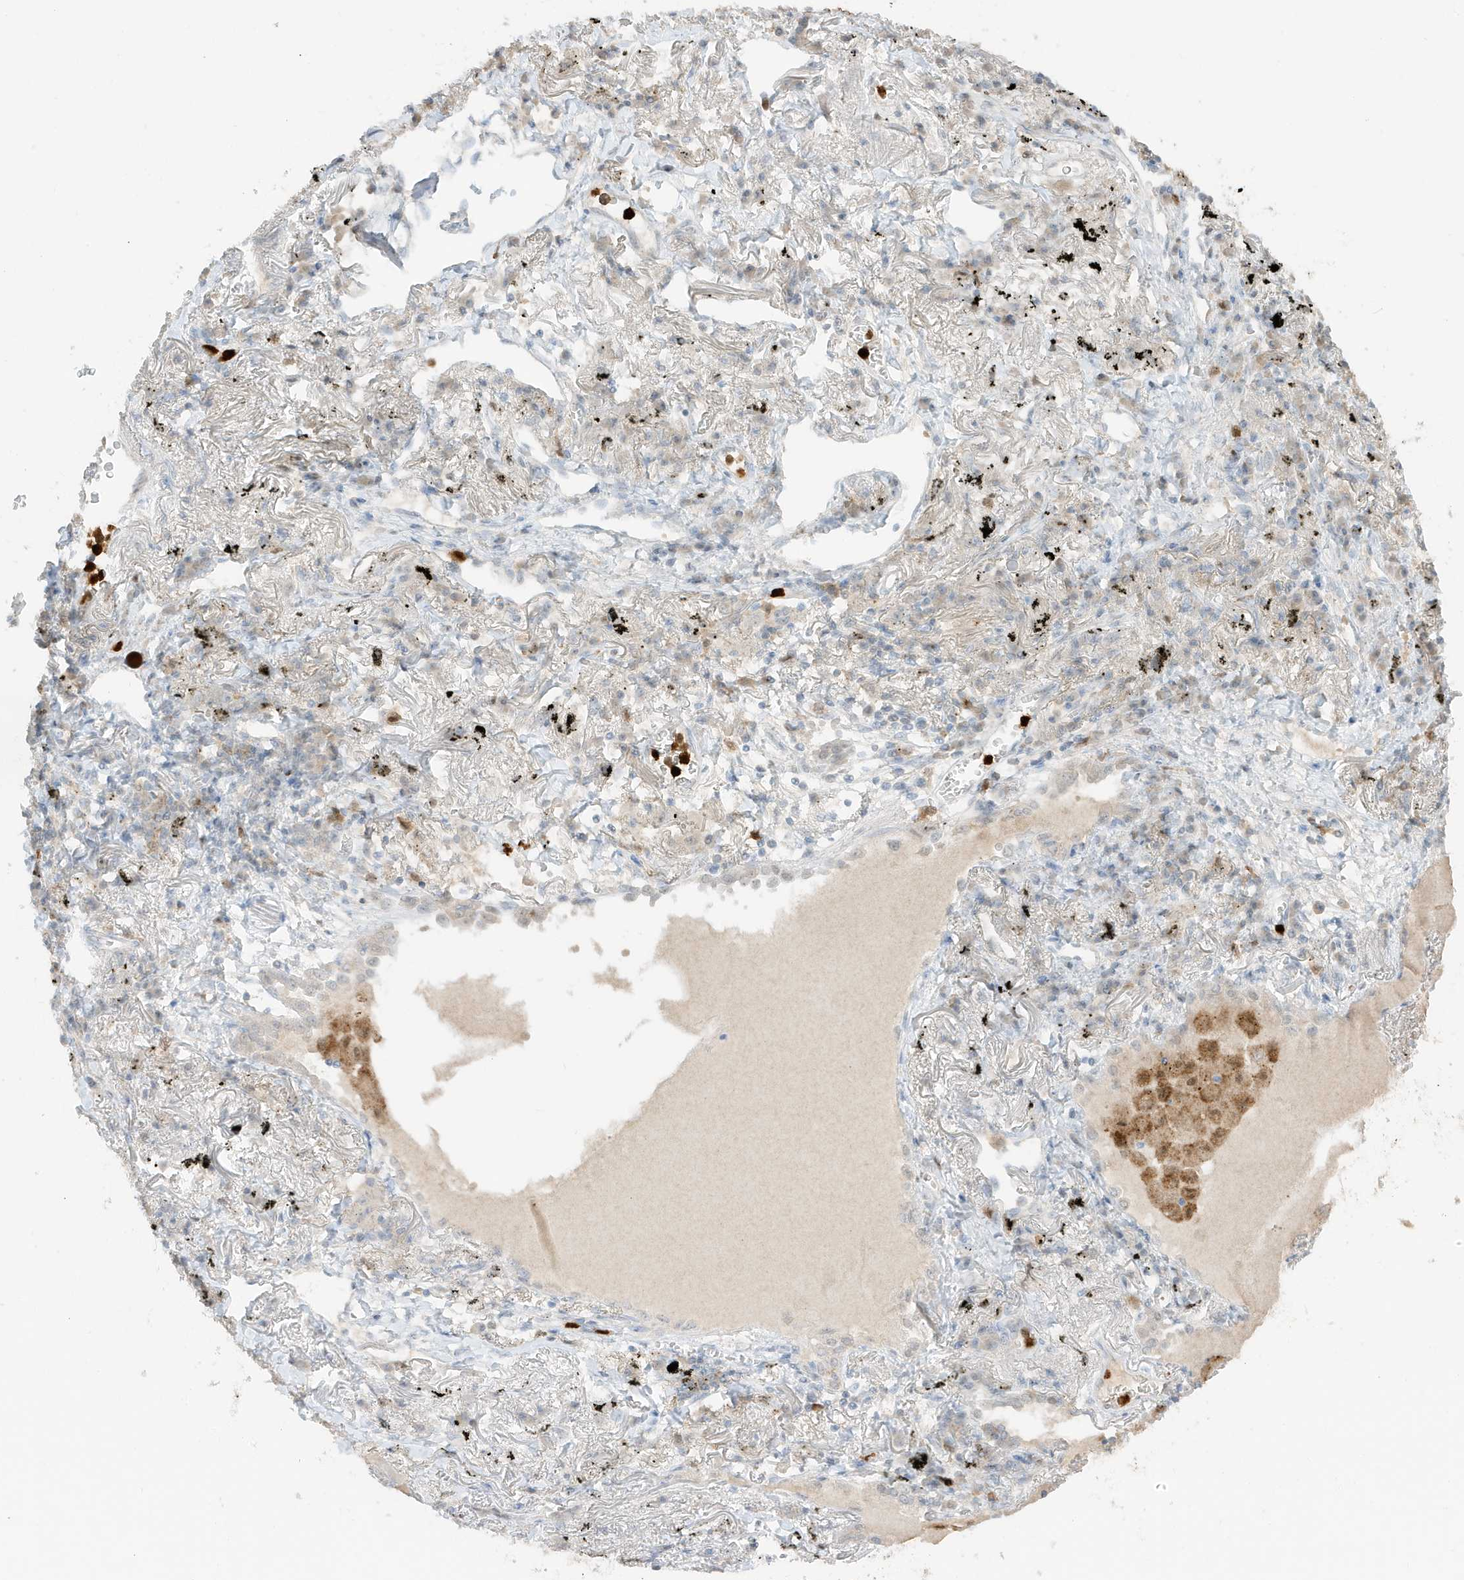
{"staining": {"intensity": "moderate", "quantity": ">75%", "location": "cytoplasmic/membranous,nuclear"}, "tissue": "lung cancer", "cell_type": "Tumor cells", "image_type": "cancer", "snomed": [{"axis": "morphology", "description": "Adenocarcinoma, NOS"}, {"axis": "topography", "description": "Lung"}], "caption": "Protein analysis of adenocarcinoma (lung) tissue demonstrates moderate cytoplasmic/membranous and nuclear positivity in approximately >75% of tumor cells.", "gene": "GCA", "patient": {"sex": "male", "age": 65}}